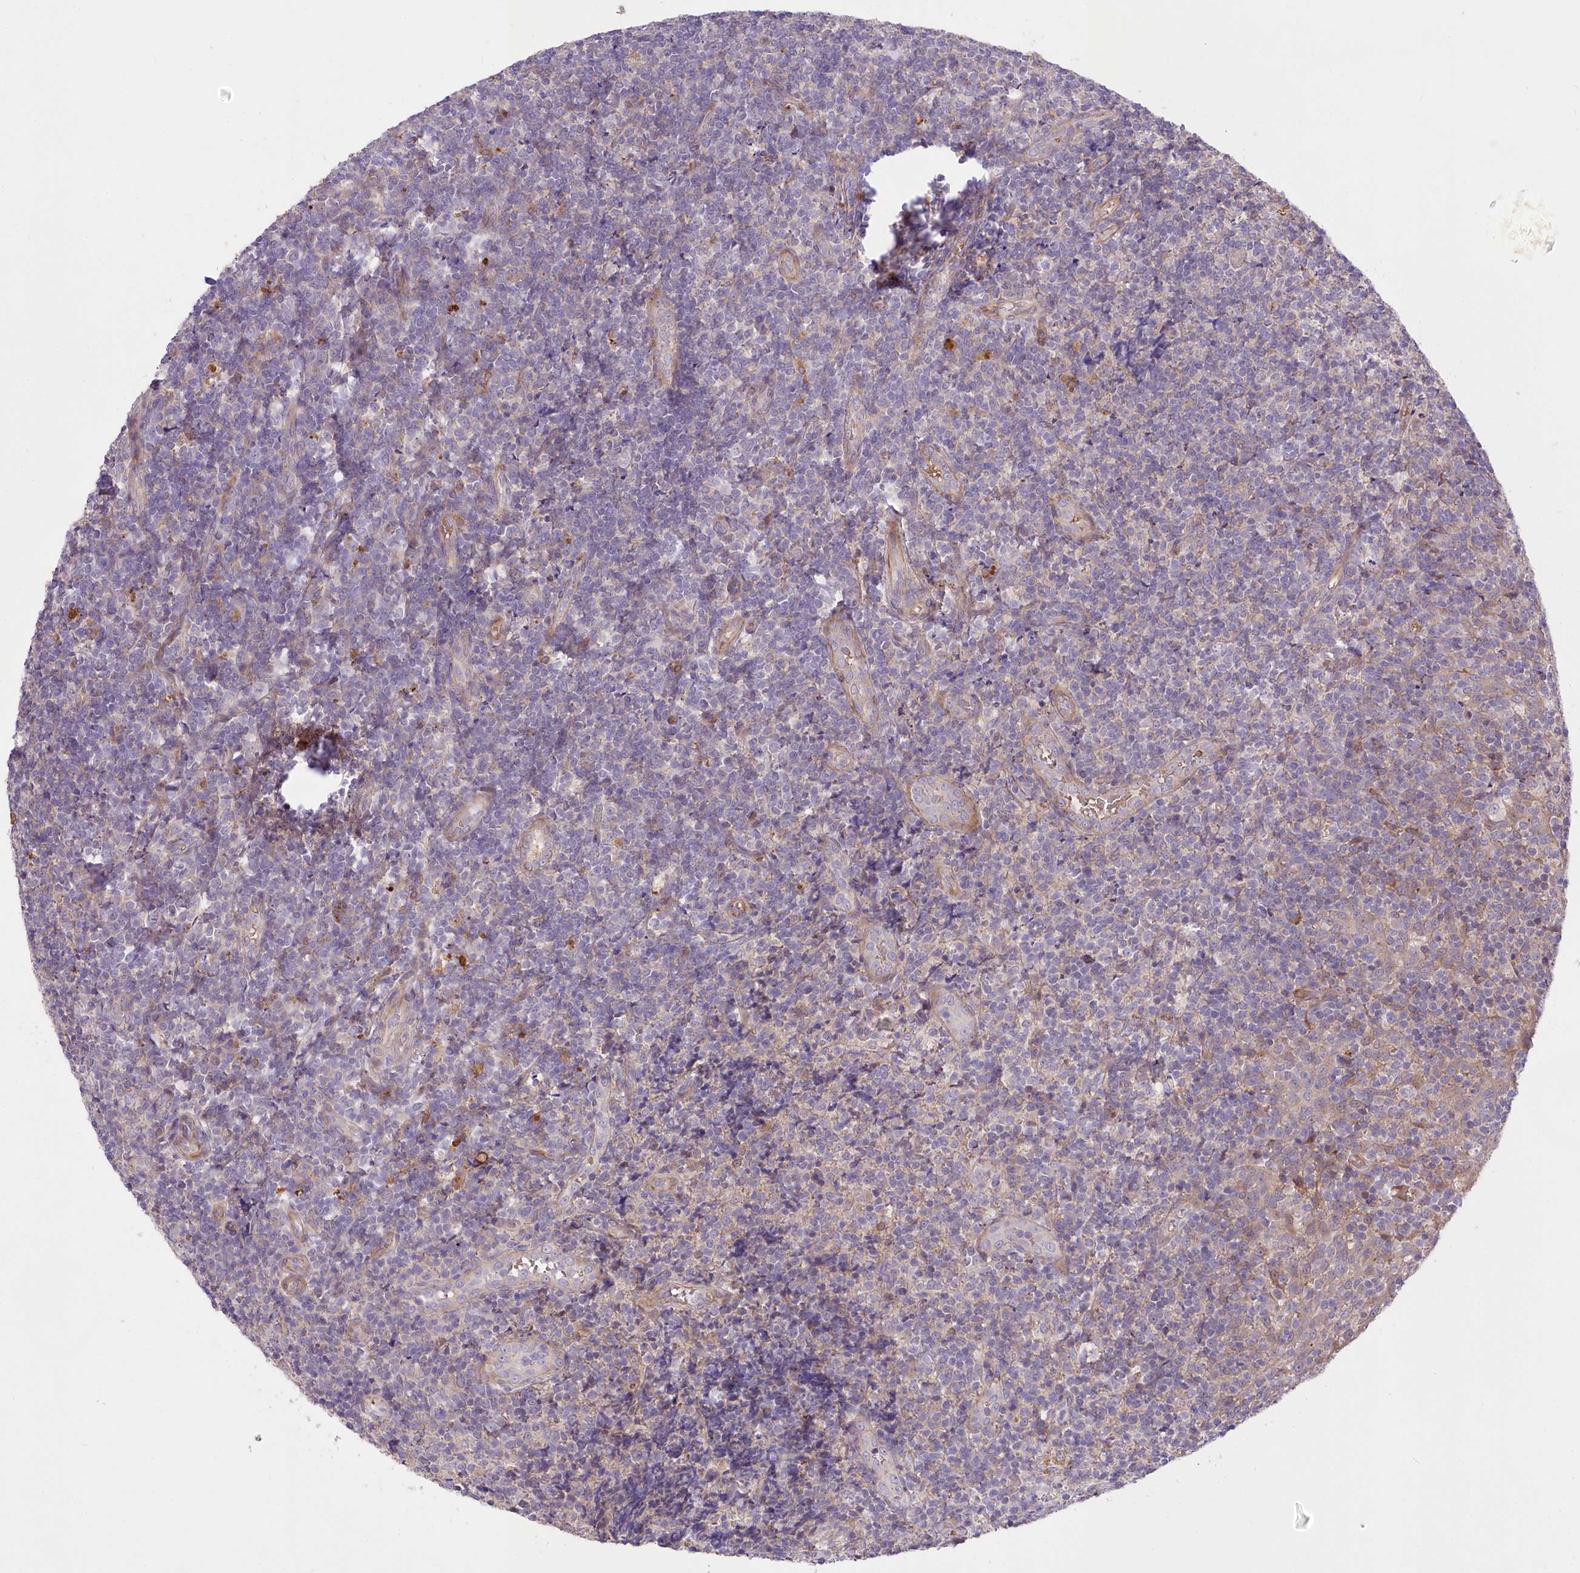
{"staining": {"intensity": "negative", "quantity": "none", "location": "none"}, "tissue": "tonsil", "cell_type": "Germinal center cells", "image_type": "normal", "snomed": [{"axis": "morphology", "description": "Normal tissue, NOS"}, {"axis": "topography", "description": "Tonsil"}], "caption": "Immunohistochemistry of unremarkable human tonsil displays no expression in germinal center cells.", "gene": "TRUB1", "patient": {"sex": "female", "age": 19}}